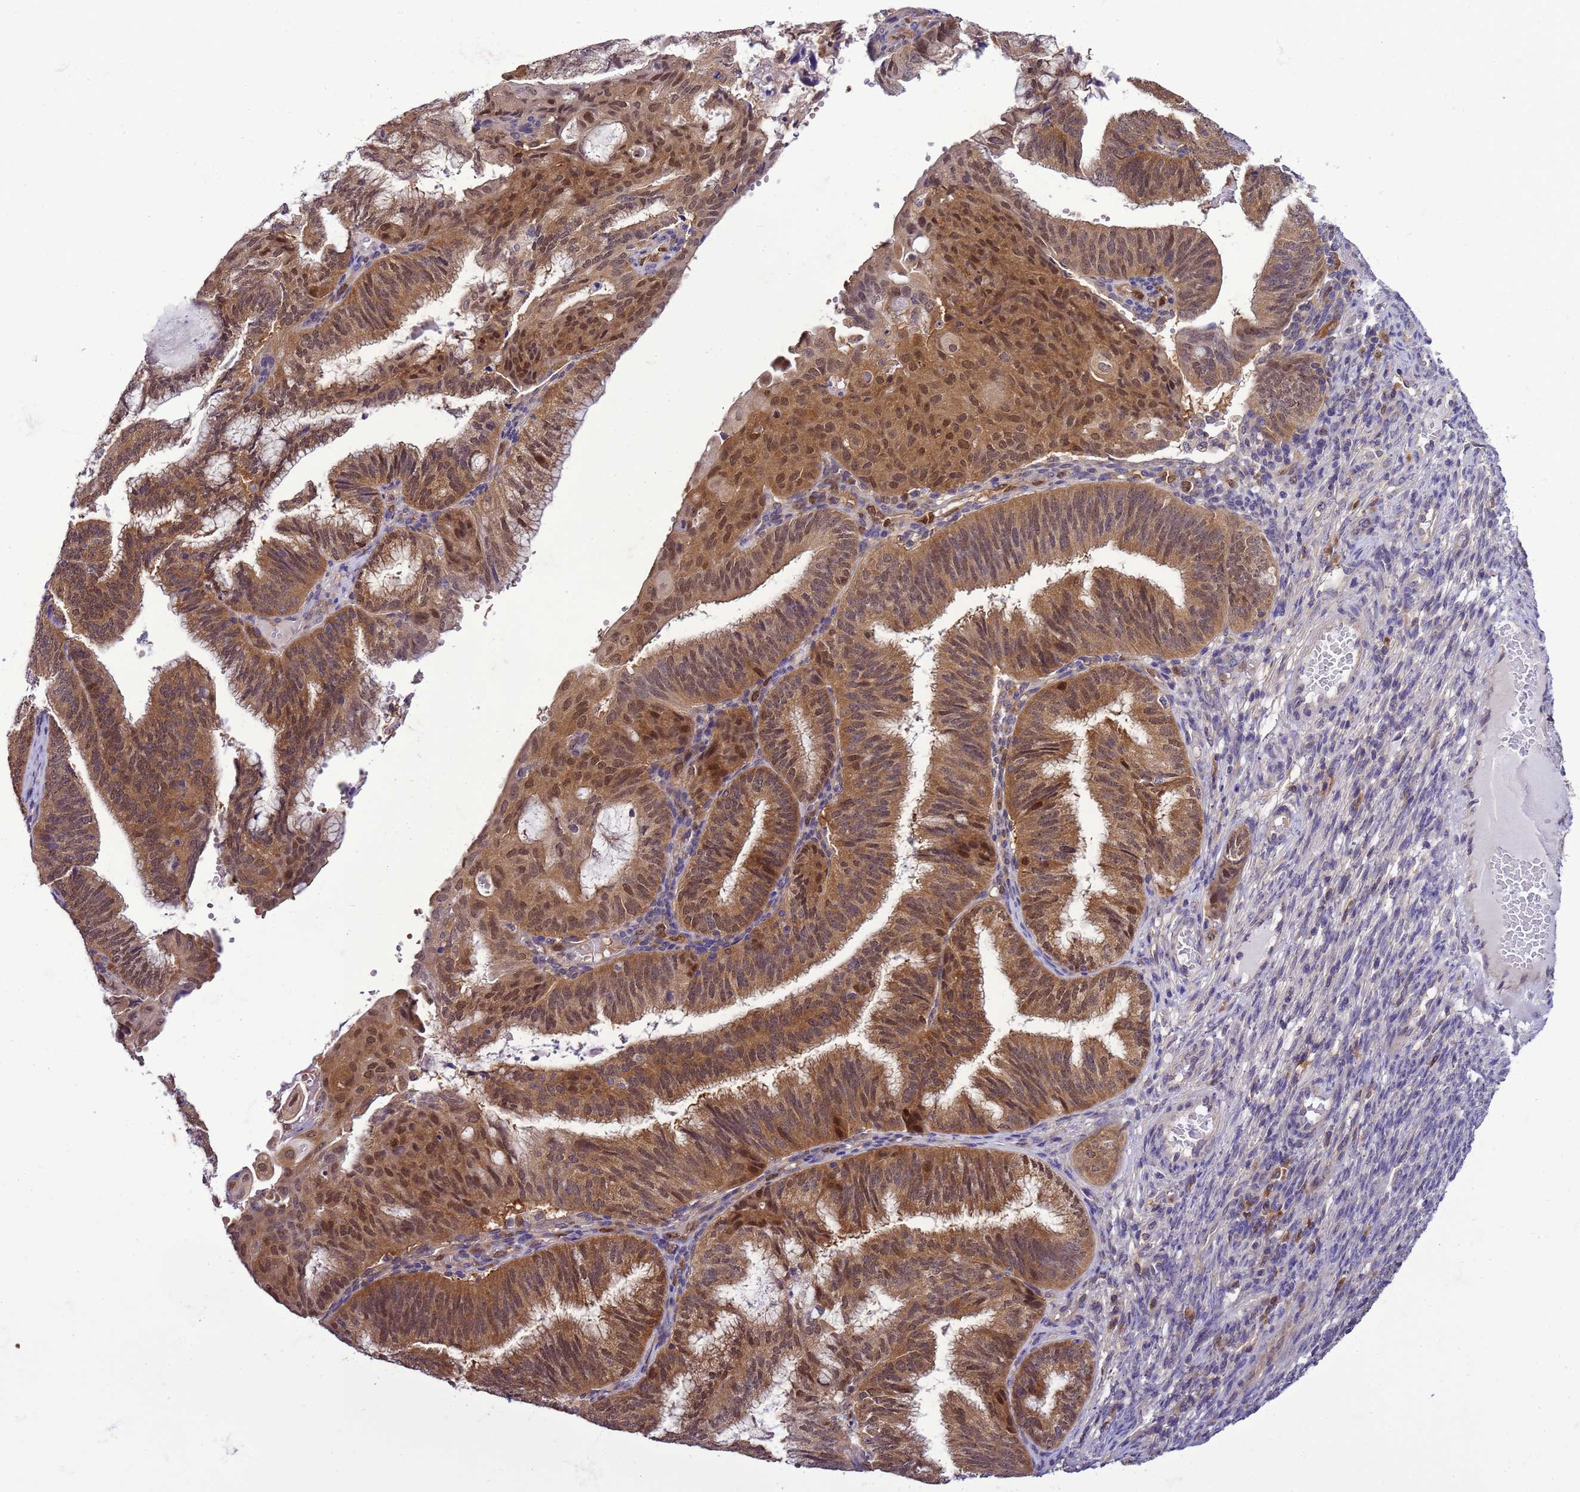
{"staining": {"intensity": "moderate", "quantity": "25%-75%", "location": "cytoplasmic/membranous,nuclear"}, "tissue": "endometrial cancer", "cell_type": "Tumor cells", "image_type": "cancer", "snomed": [{"axis": "morphology", "description": "Adenocarcinoma, NOS"}, {"axis": "topography", "description": "Endometrium"}], "caption": "A photomicrograph showing moderate cytoplasmic/membranous and nuclear expression in approximately 25%-75% of tumor cells in adenocarcinoma (endometrial), as visualized by brown immunohistochemical staining.", "gene": "DDI2", "patient": {"sex": "female", "age": 49}}